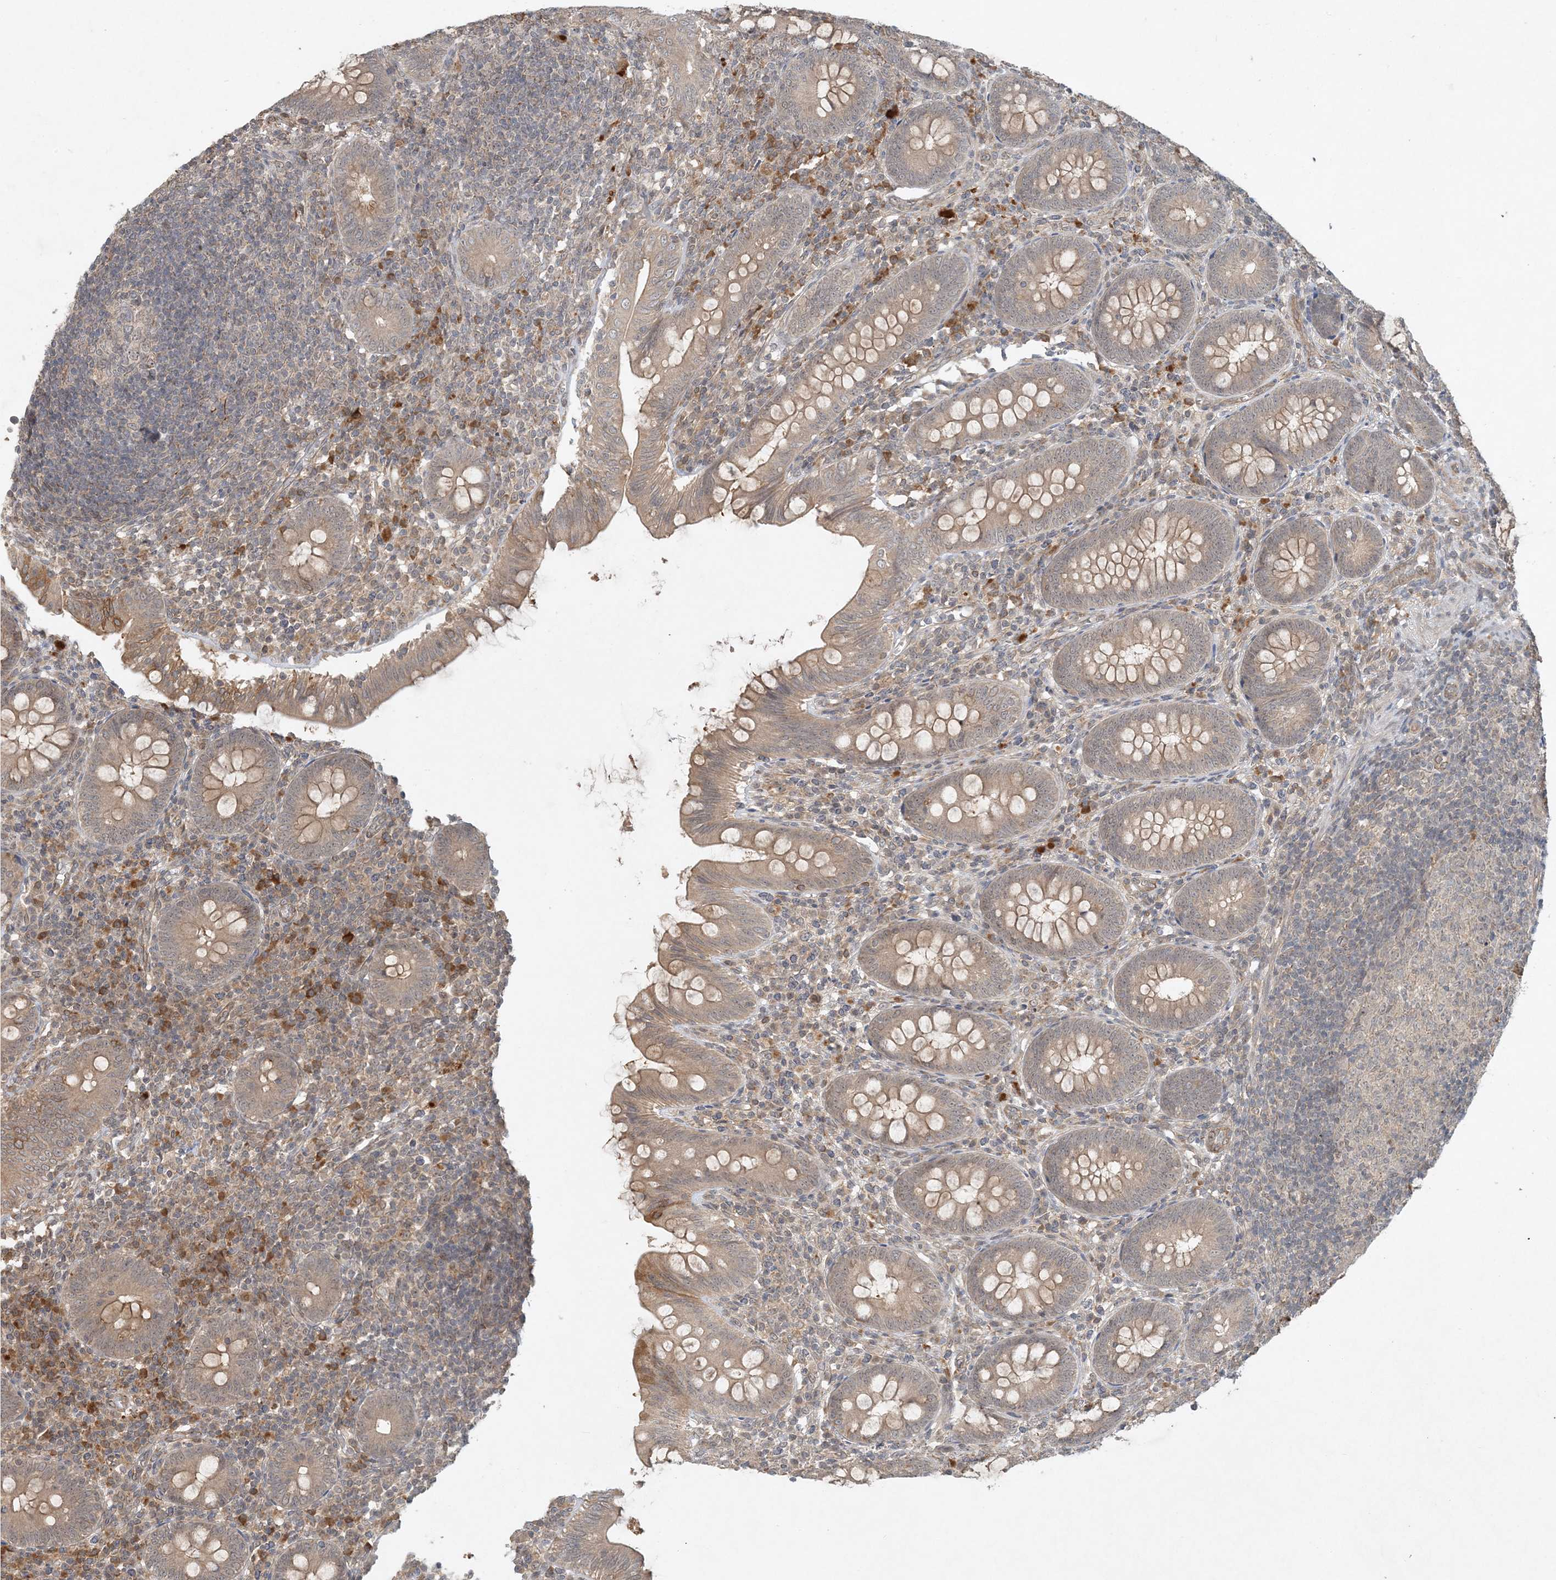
{"staining": {"intensity": "moderate", "quantity": "25%-75%", "location": "cytoplasmic/membranous"}, "tissue": "appendix", "cell_type": "Glandular cells", "image_type": "normal", "snomed": [{"axis": "morphology", "description": "Normal tissue, NOS"}, {"axis": "topography", "description": "Appendix"}], "caption": "Appendix stained with immunohistochemistry (IHC) displays moderate cytoplasmic/membranous positivity in about 25%-75% of glandular cells.", "gene": "ZCCHC4", "patient": {"sex": "male", "age": 14}}